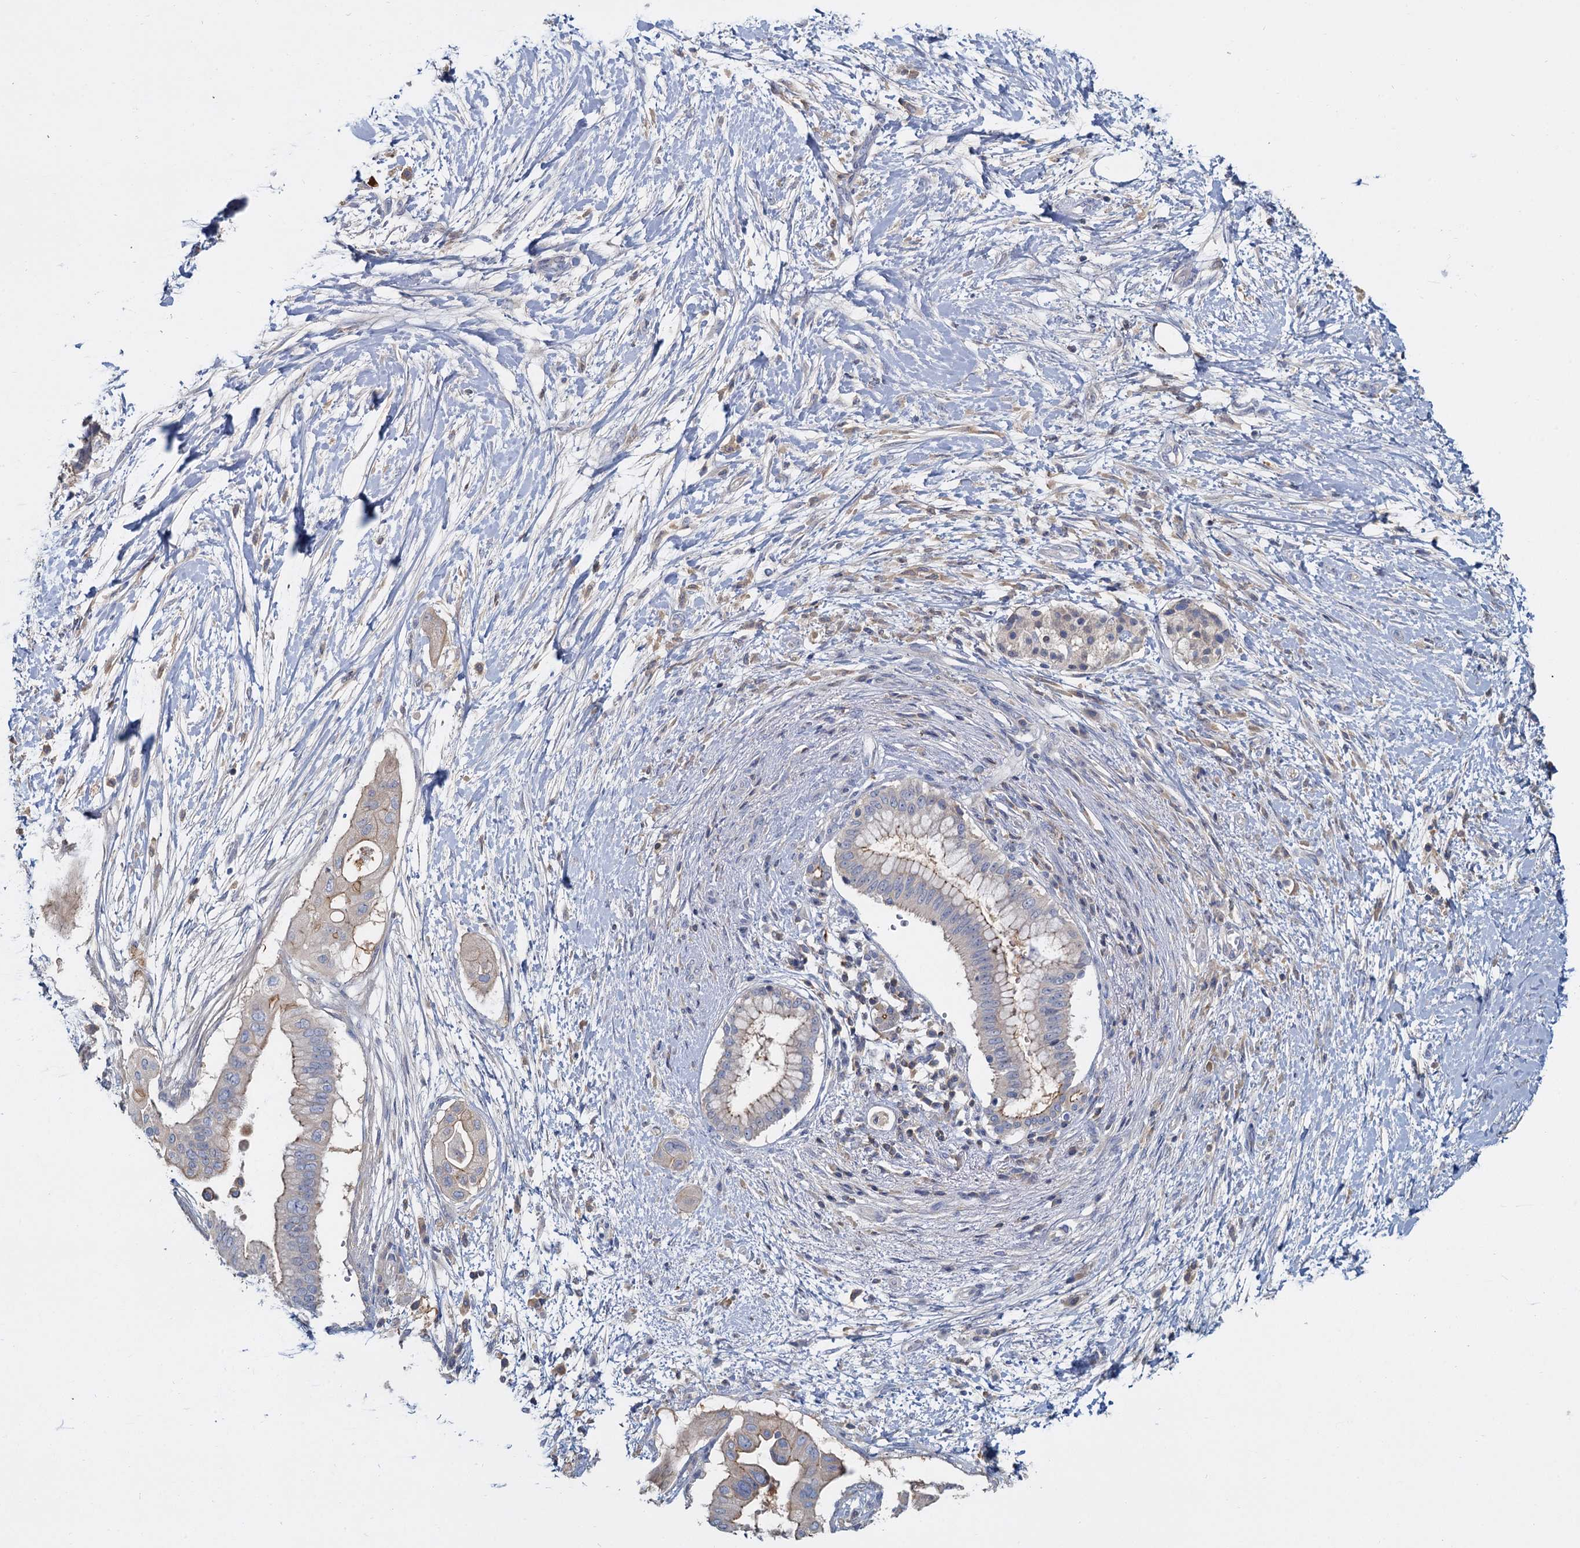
{"staining": {"intensity": "weak", "quantity": "25%-75%", "location": "cytoplasmic/membranous"}, "tissue": "pancreatic cancer", "cell_type": "Tumor cells", "image_type": "cancer", "snomed": [{"axis": "morphology", "description": "Adenocarcinoma, NOS"}, {"axis": "topography", "description": "Pancreas"}], "caption": "Immunohistochemistry (IHC) image of pancreatic adenocarcinoma stained for a protein (brown), which exhibits low levels of weak cytoplasmic/membranous positivity in approximately 25%-75% of tumor cells.", "gene": "ACSM3", "patient": {"sex": "male", "age": 68}}